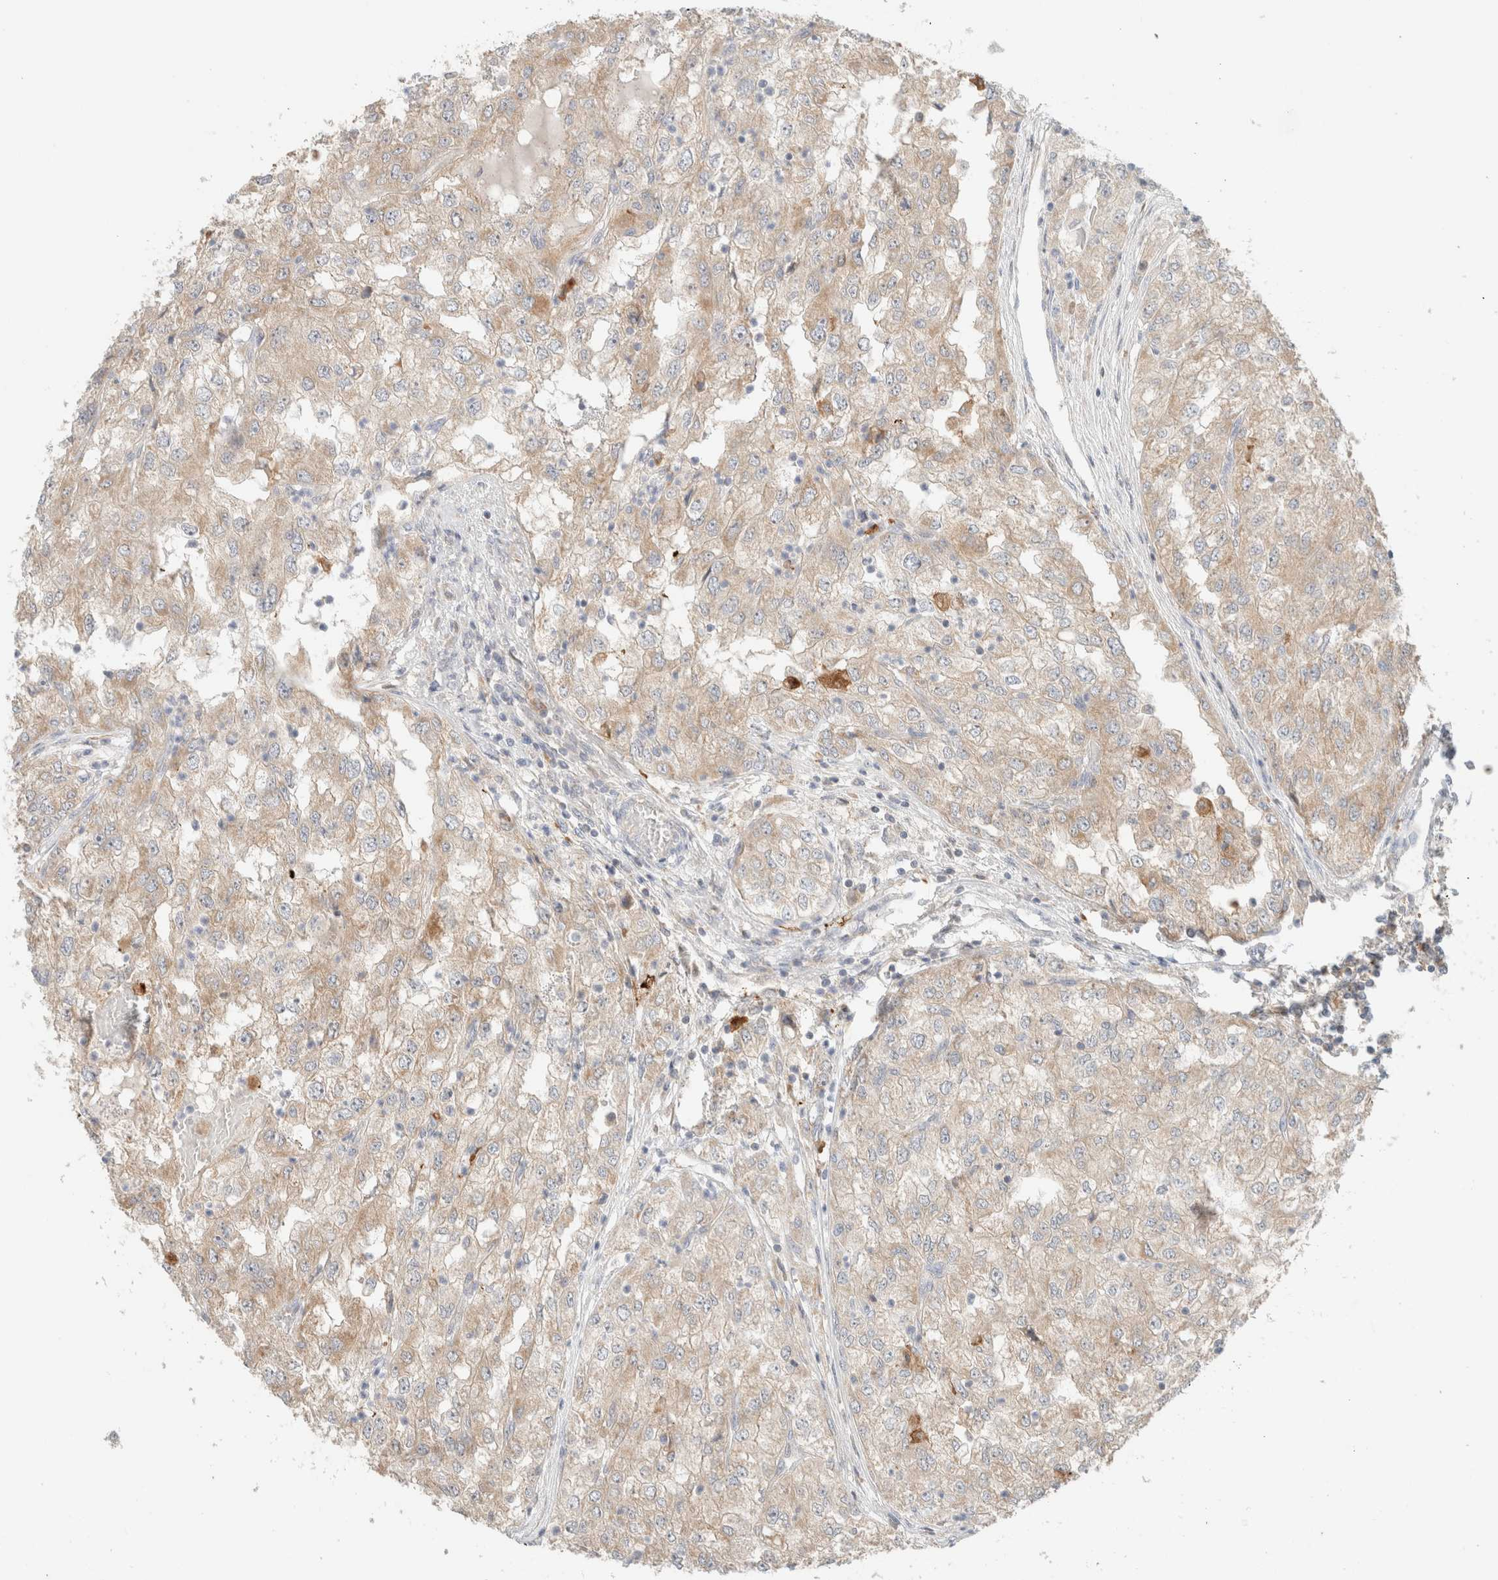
{"staining": {"intensity": "moderate", "quantity": ">75%", "location": "cytoplasmic/membranous"}, "tissue": "renal cancer", "cell_type": "Tumor cells", "image_type": "cancer", "snomed": [{"axis": "morphology", "description": "Adenocarcinoma, NOS"}, {"axis": "topography", "description": "Kidney"}], "caption": "Renal cancer (adenocarcinoma) stained with DAB (3,3'-diaminobenzidine) IHC demonstrates medium levels of moderate cytoplasmic/membranous staining in approximately >75% of tumor cells.", "gene": "MRM3", "patient": {"sex": "female", "age": 54}}